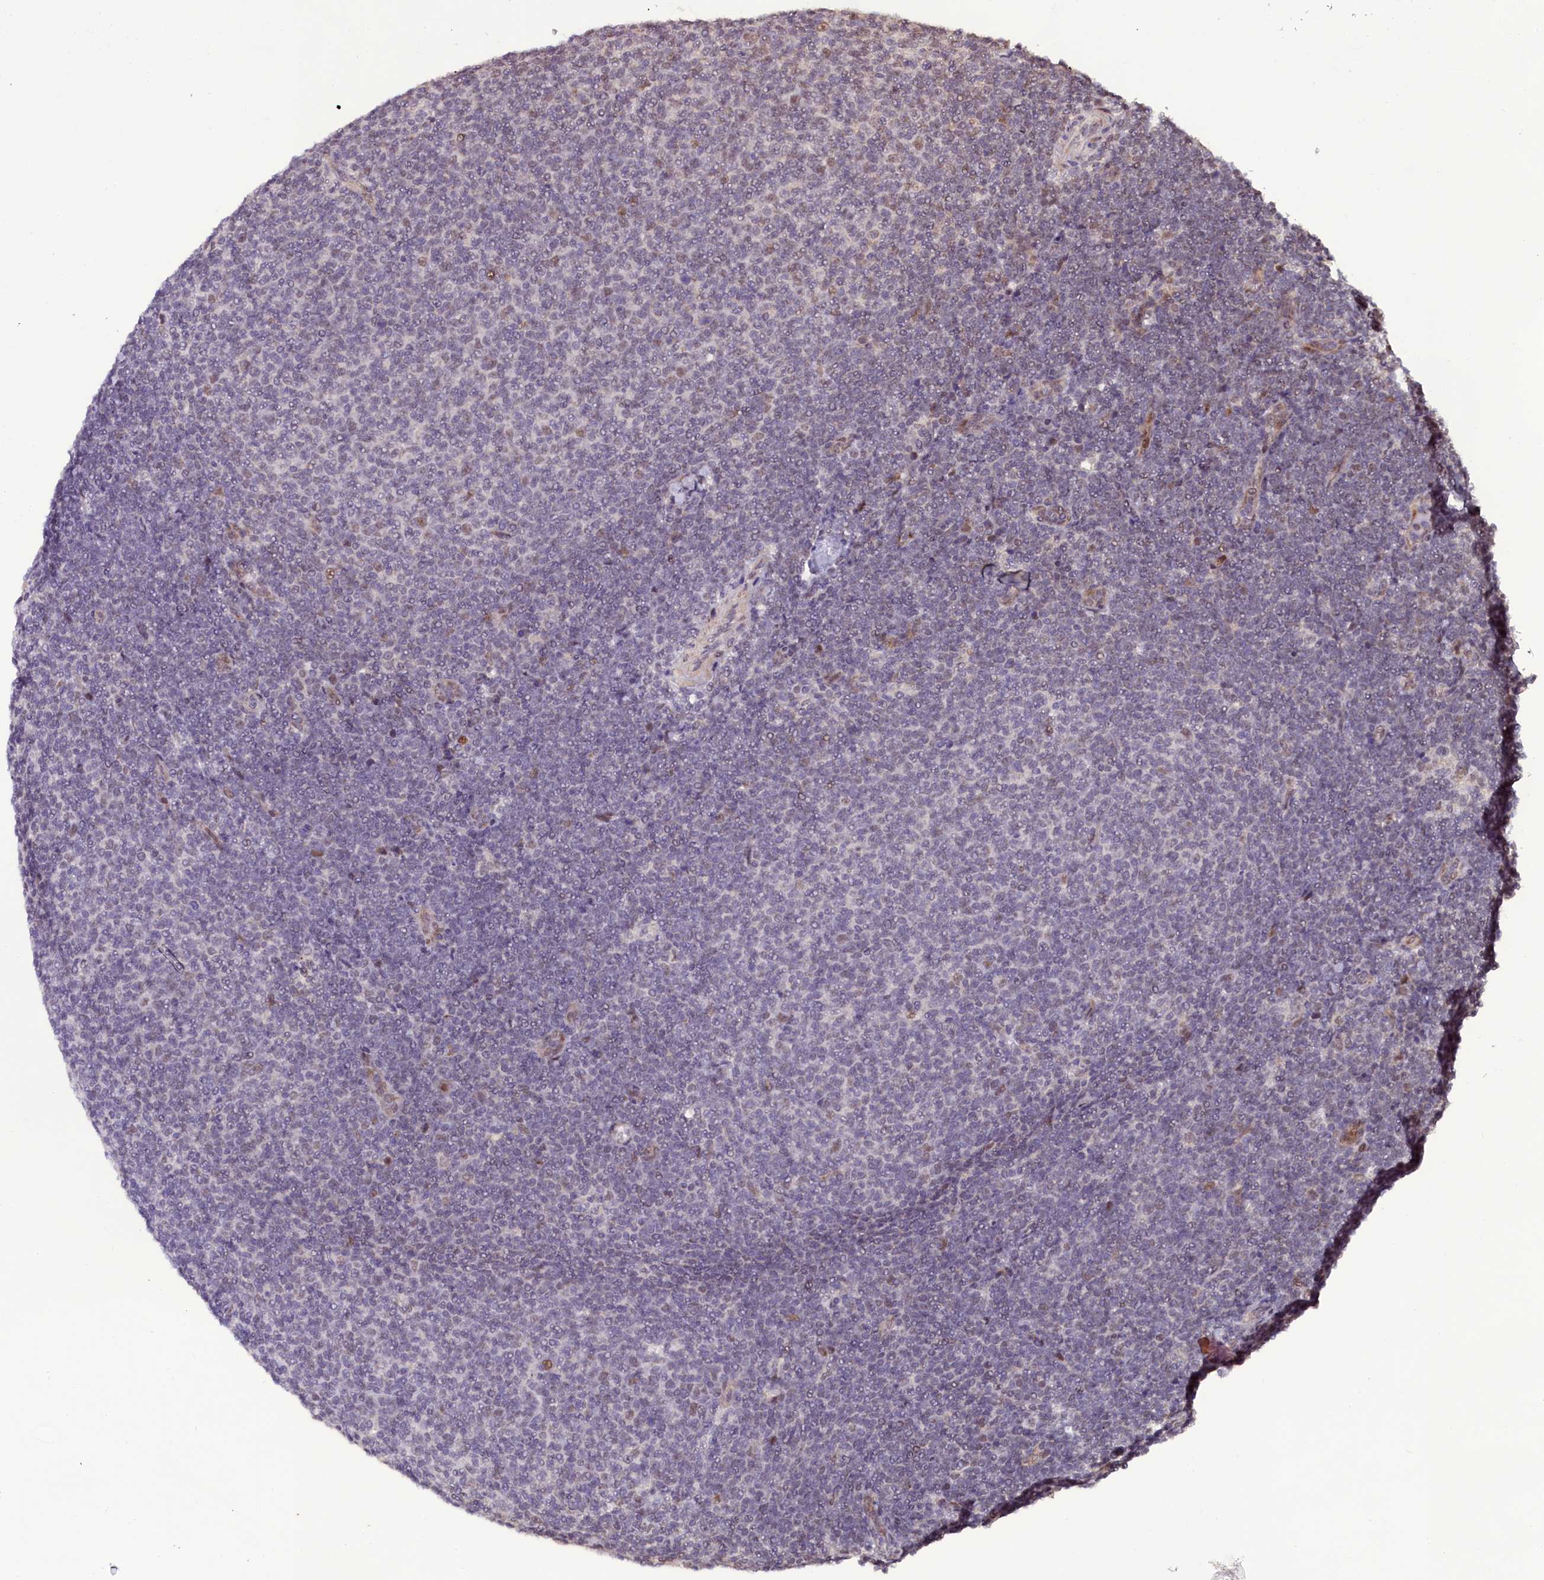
{"staining": {"intensity": "weak", "quantity": "<25%", "location": "nuclear"}, "tissue": "lymphoma", "cell_type": "Tumor cells", "image_type": "cancer", "snomed": [{"axis": "morphology", "description": "Malignant lymphoma, non-Hodgkin's type, Low grade"}, {"axis": "topography", "description": "Lymph node"}], "caption": "Immunohistochemistry (IHC) of lymphoma demonstrates no expression in tumor cells. (DAB immunohistochemistry (IHC) visualized using brightfield microscopy, high magnification).", "gene": "RPUSD2", "patient": {"sex": "male", "age": 66}}